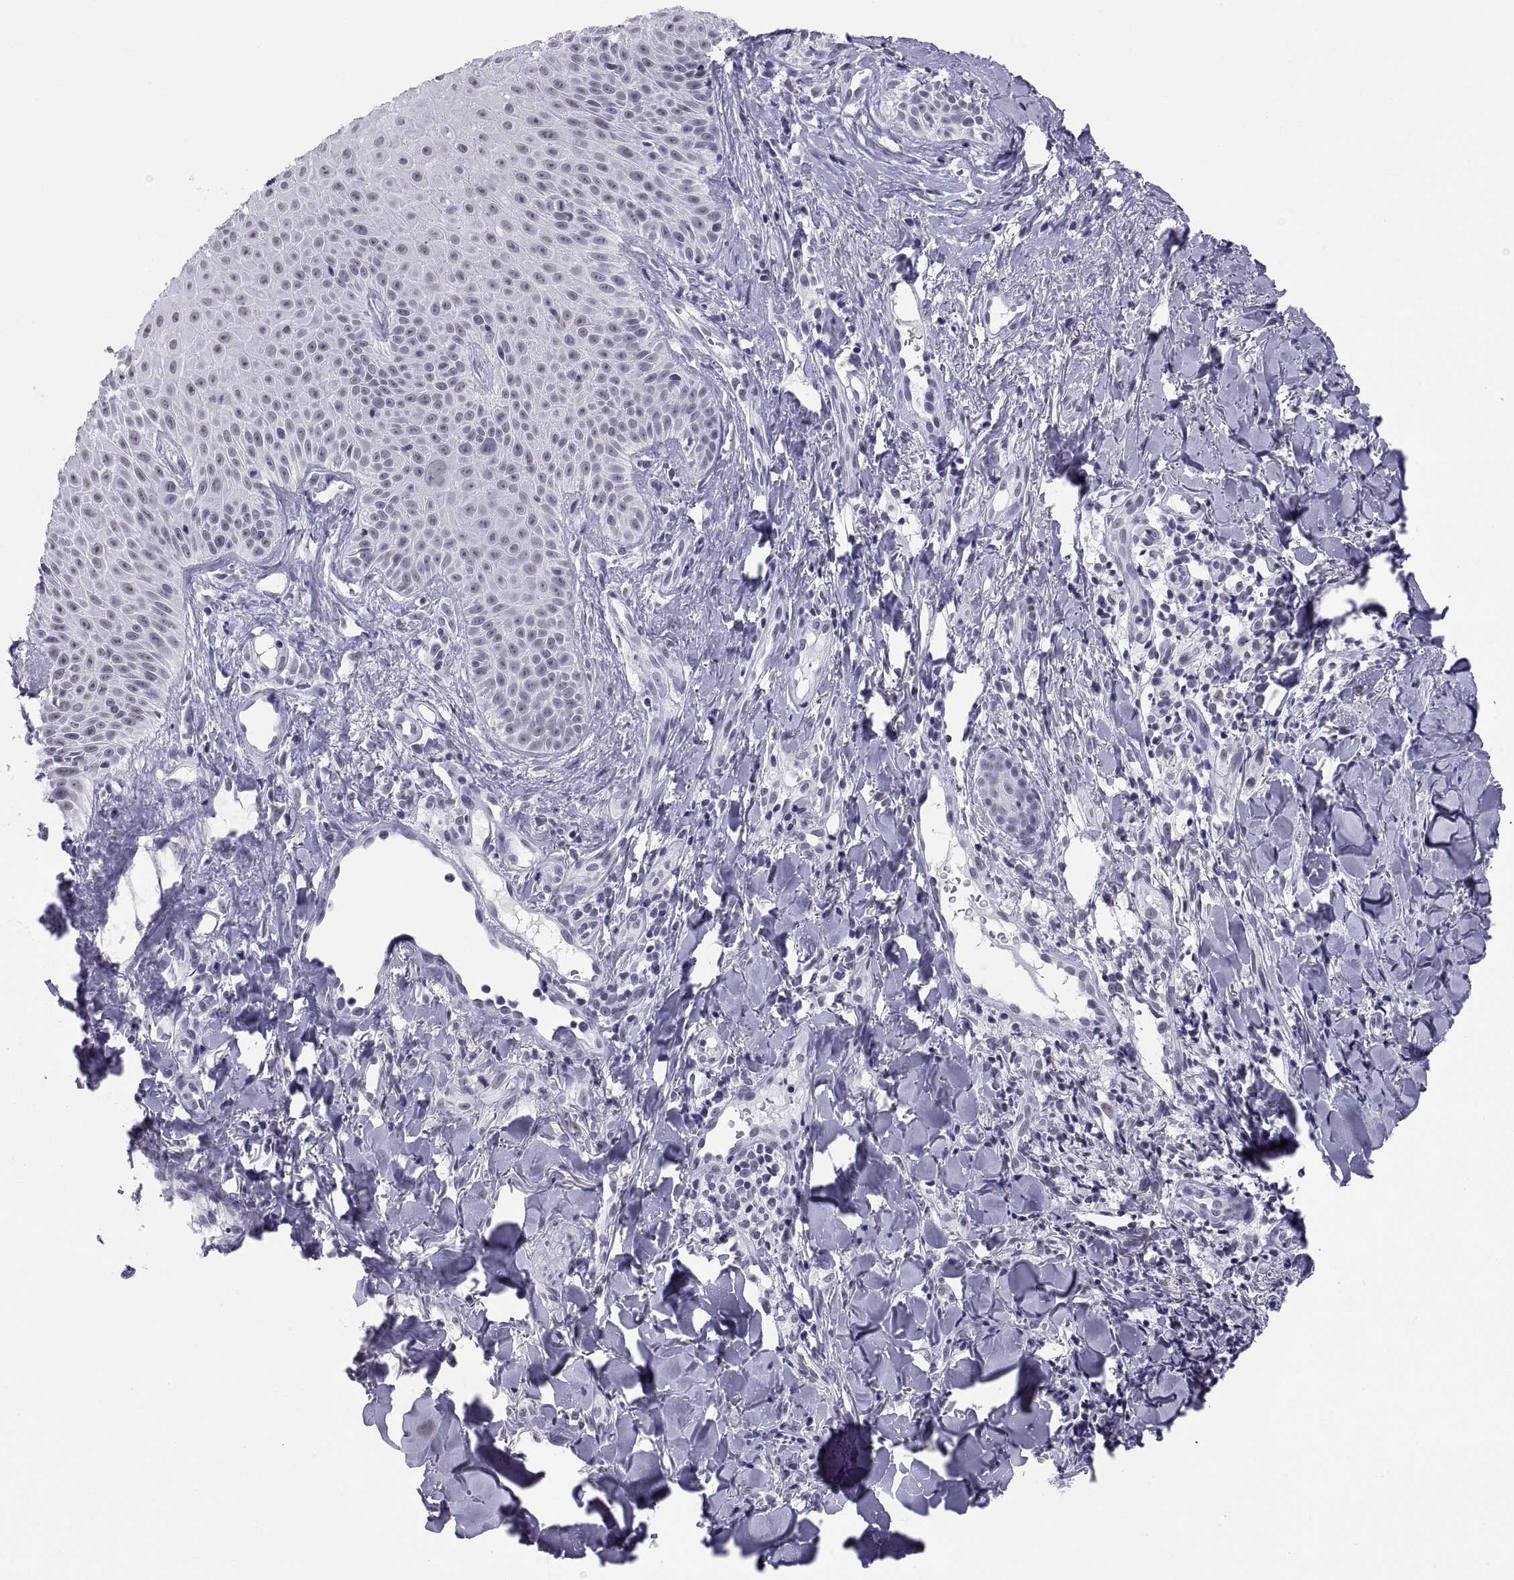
{"staining": {"intensity": "negative", "quantity": "none", "location": "none"}, "tissue": "melanoma", "cell_type": "Tumor cells", "image_type": "cancer", "snomed": [{"axis": "morphology", "description": "Malignant melanoma, NOS"}, {"axis": "topography", "description": "Skin"}], "caption": "Melanoma stained for a protein using IHC shows no staining tumor cells.", "gene": "NEUROD6", "patient": {"sex": "male", "age": 67}}